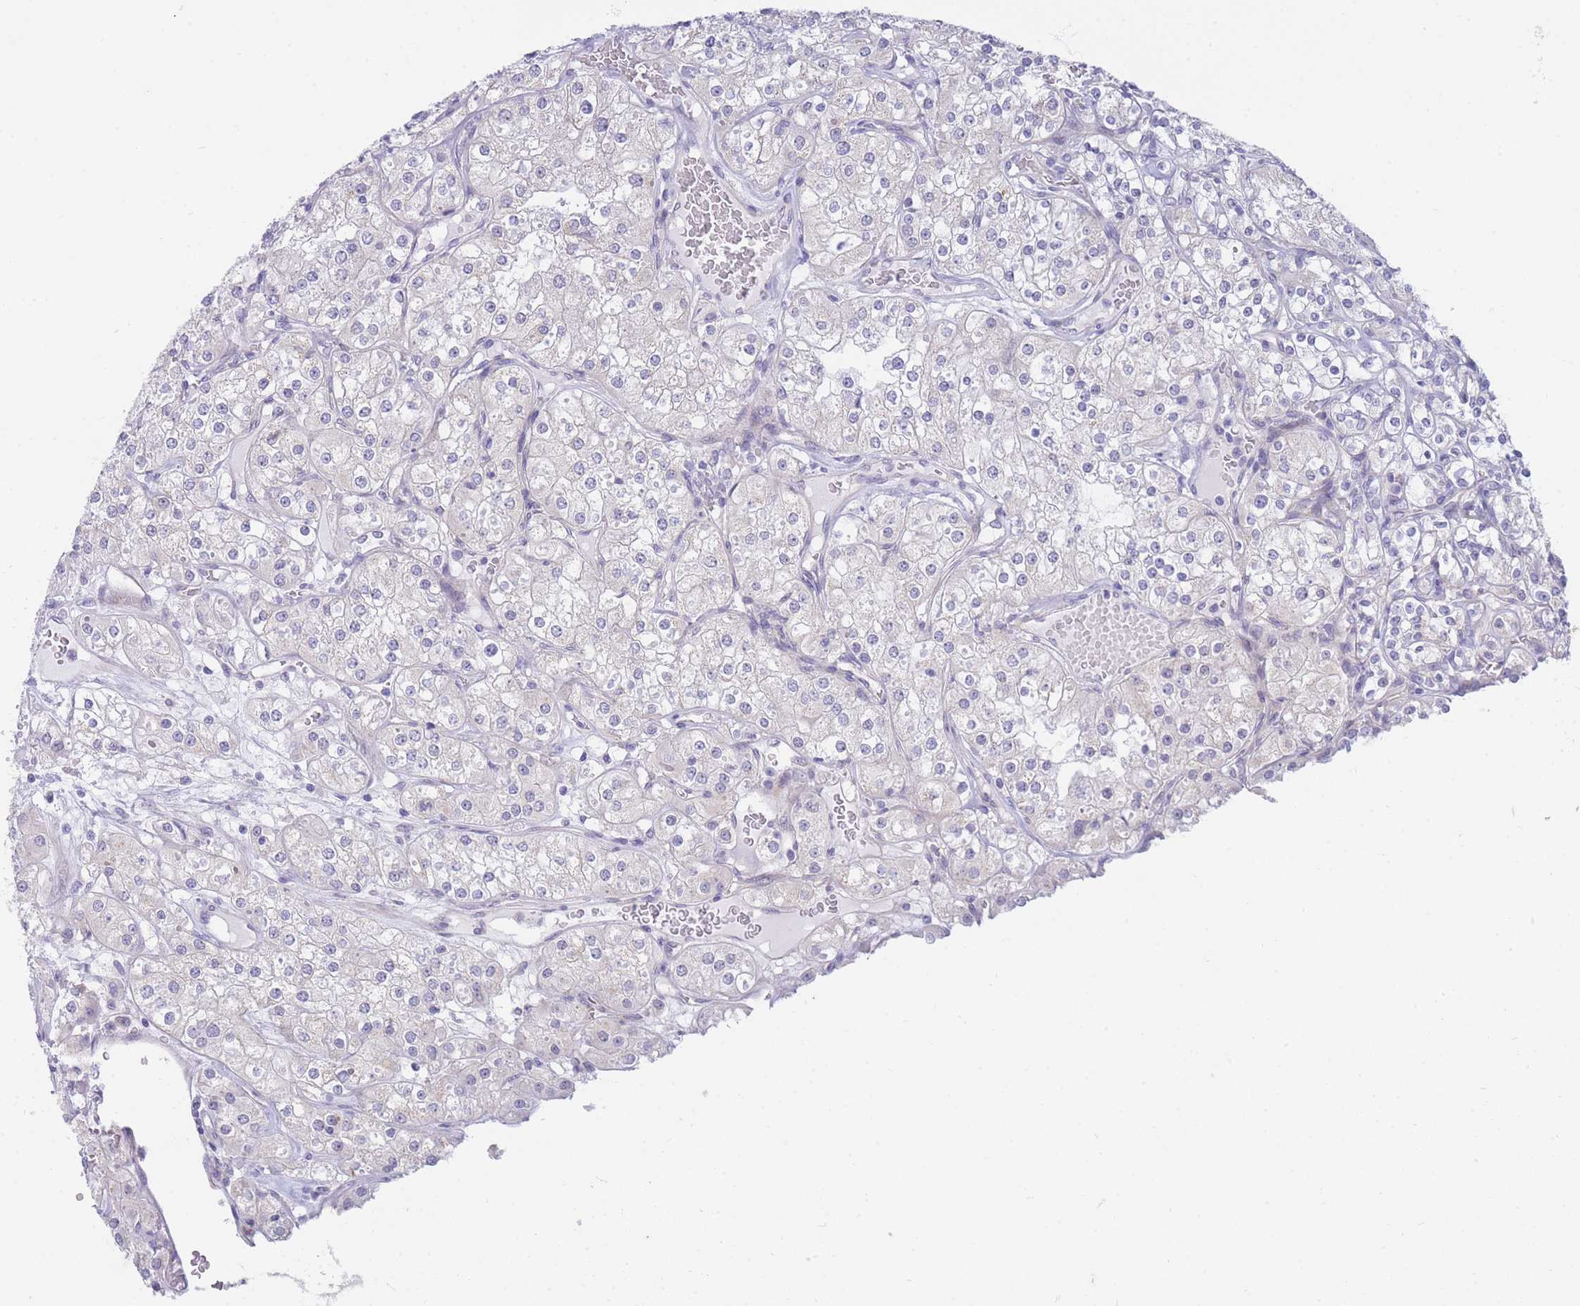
{"staining": {"intensity": "negative", "quantity": "none", "location": "none"}, "tissue": "renal cancer", "cell_type": "Tumor cells", "image_type": "cancer", "snomed": [{"axis": "morphology", "description": "Adenocarcinoma, NOS"}, {"axis": "topography", "description": "Kidney"}], "caption": "DAB immunohistochemical staining of renal cancer (adenocarcinoma) demonstrates no significant positivity in tumor cells.", "gene": "SUGT1", "patient": {"sex": "male", "age": 77}}